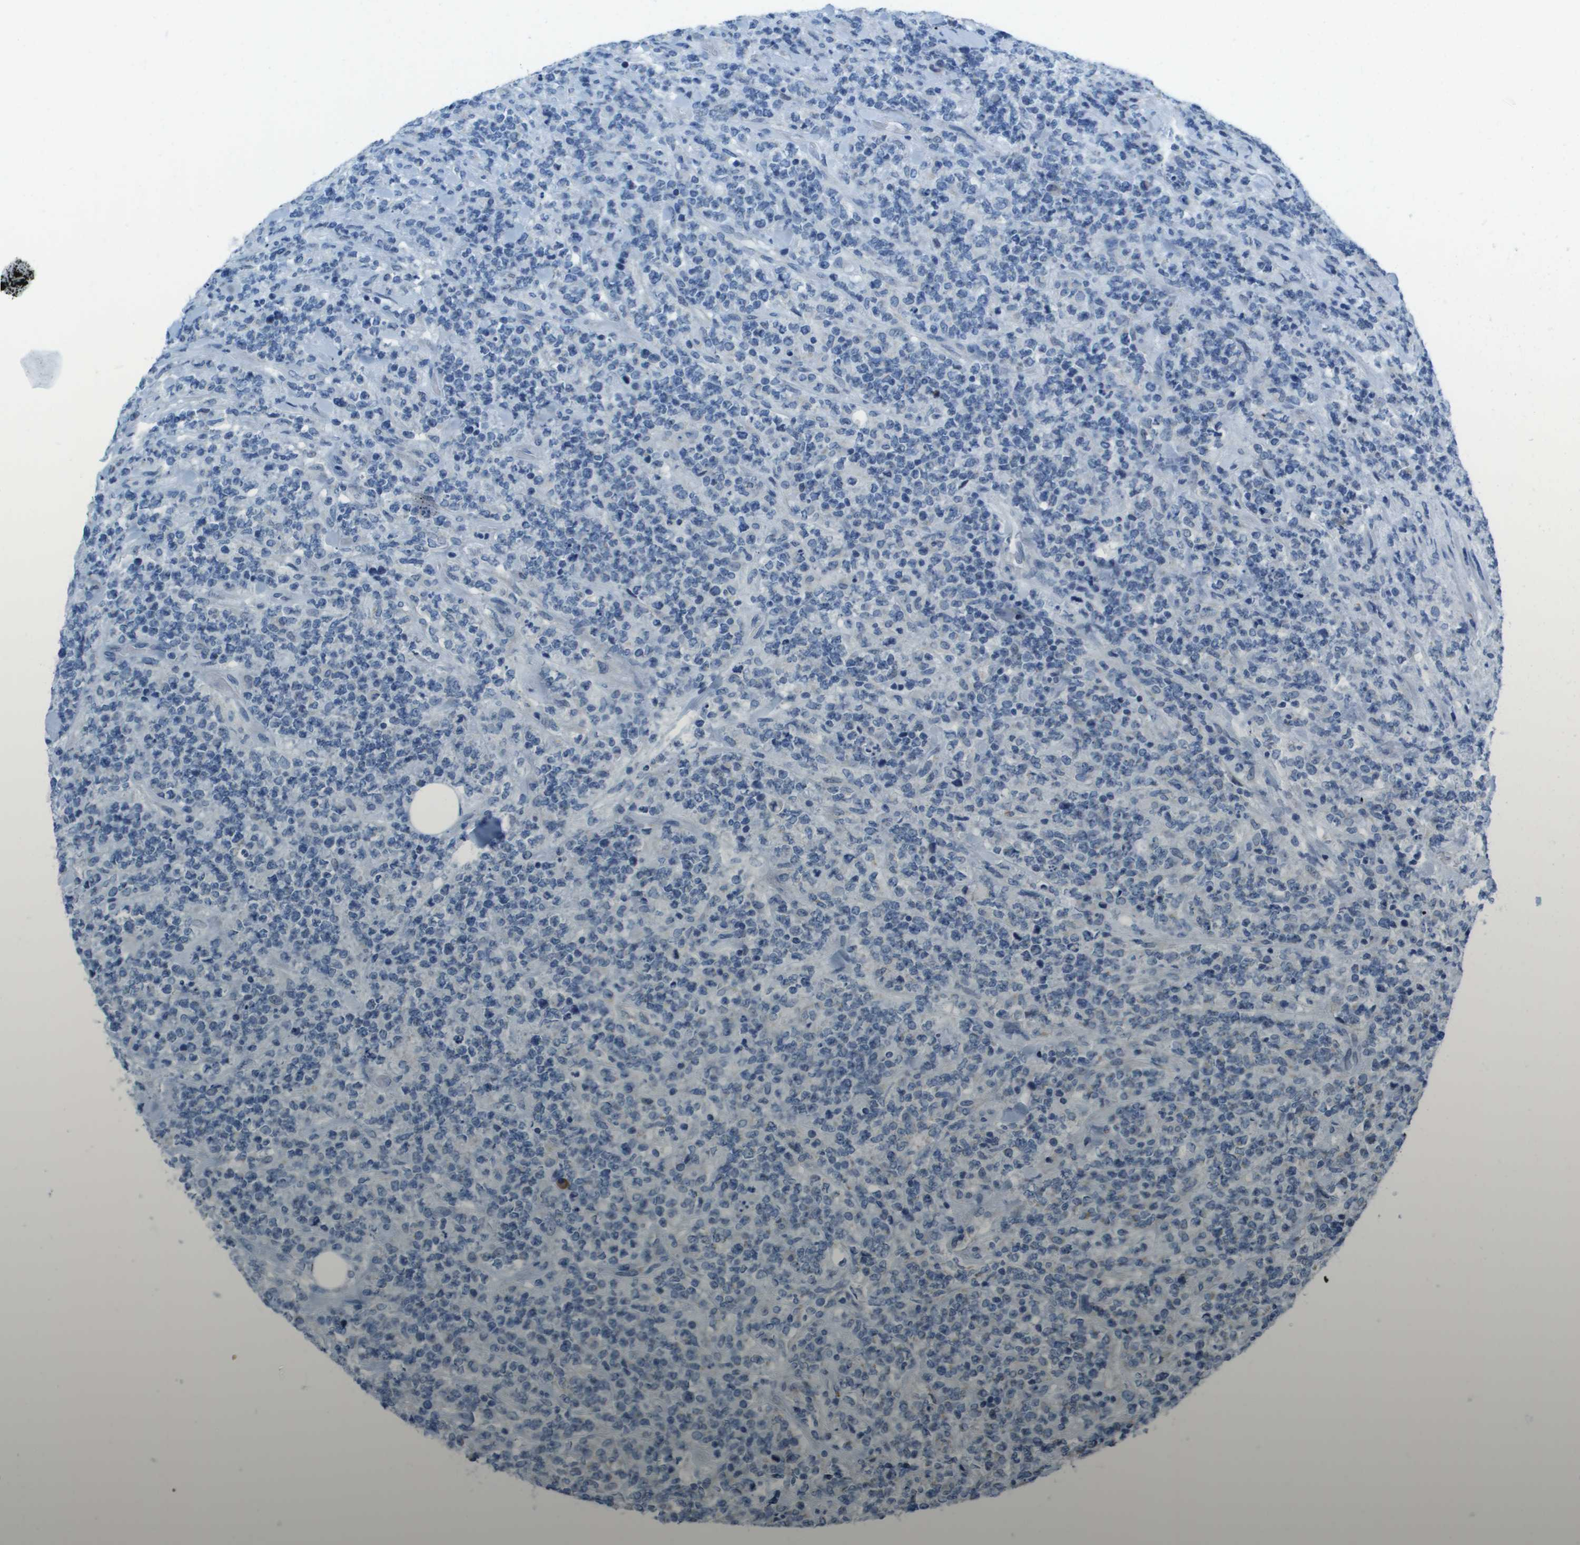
{"staining": {"intensity": "negative", "quantity": "none", "location": "none"}, "tissue": "lymphoma", "cell_type": "Tumor cells", "image_type": "cancer", "snomed": [{"axis": "morphology", "description": "Malignant lymphoma, non-Hodgkin's type, High grade"}, {"axis": "topography", "description": "Soft tissue"}], "caption": "This is a photomicrograph of immunohistochemistry (IHC) staining of malignant lymphoma, non-Hodgkin's type (high-grade), which shows no staining in tumor cells.", "gene": "SDC1", "patient": {"sex": "male", "age": 18}}